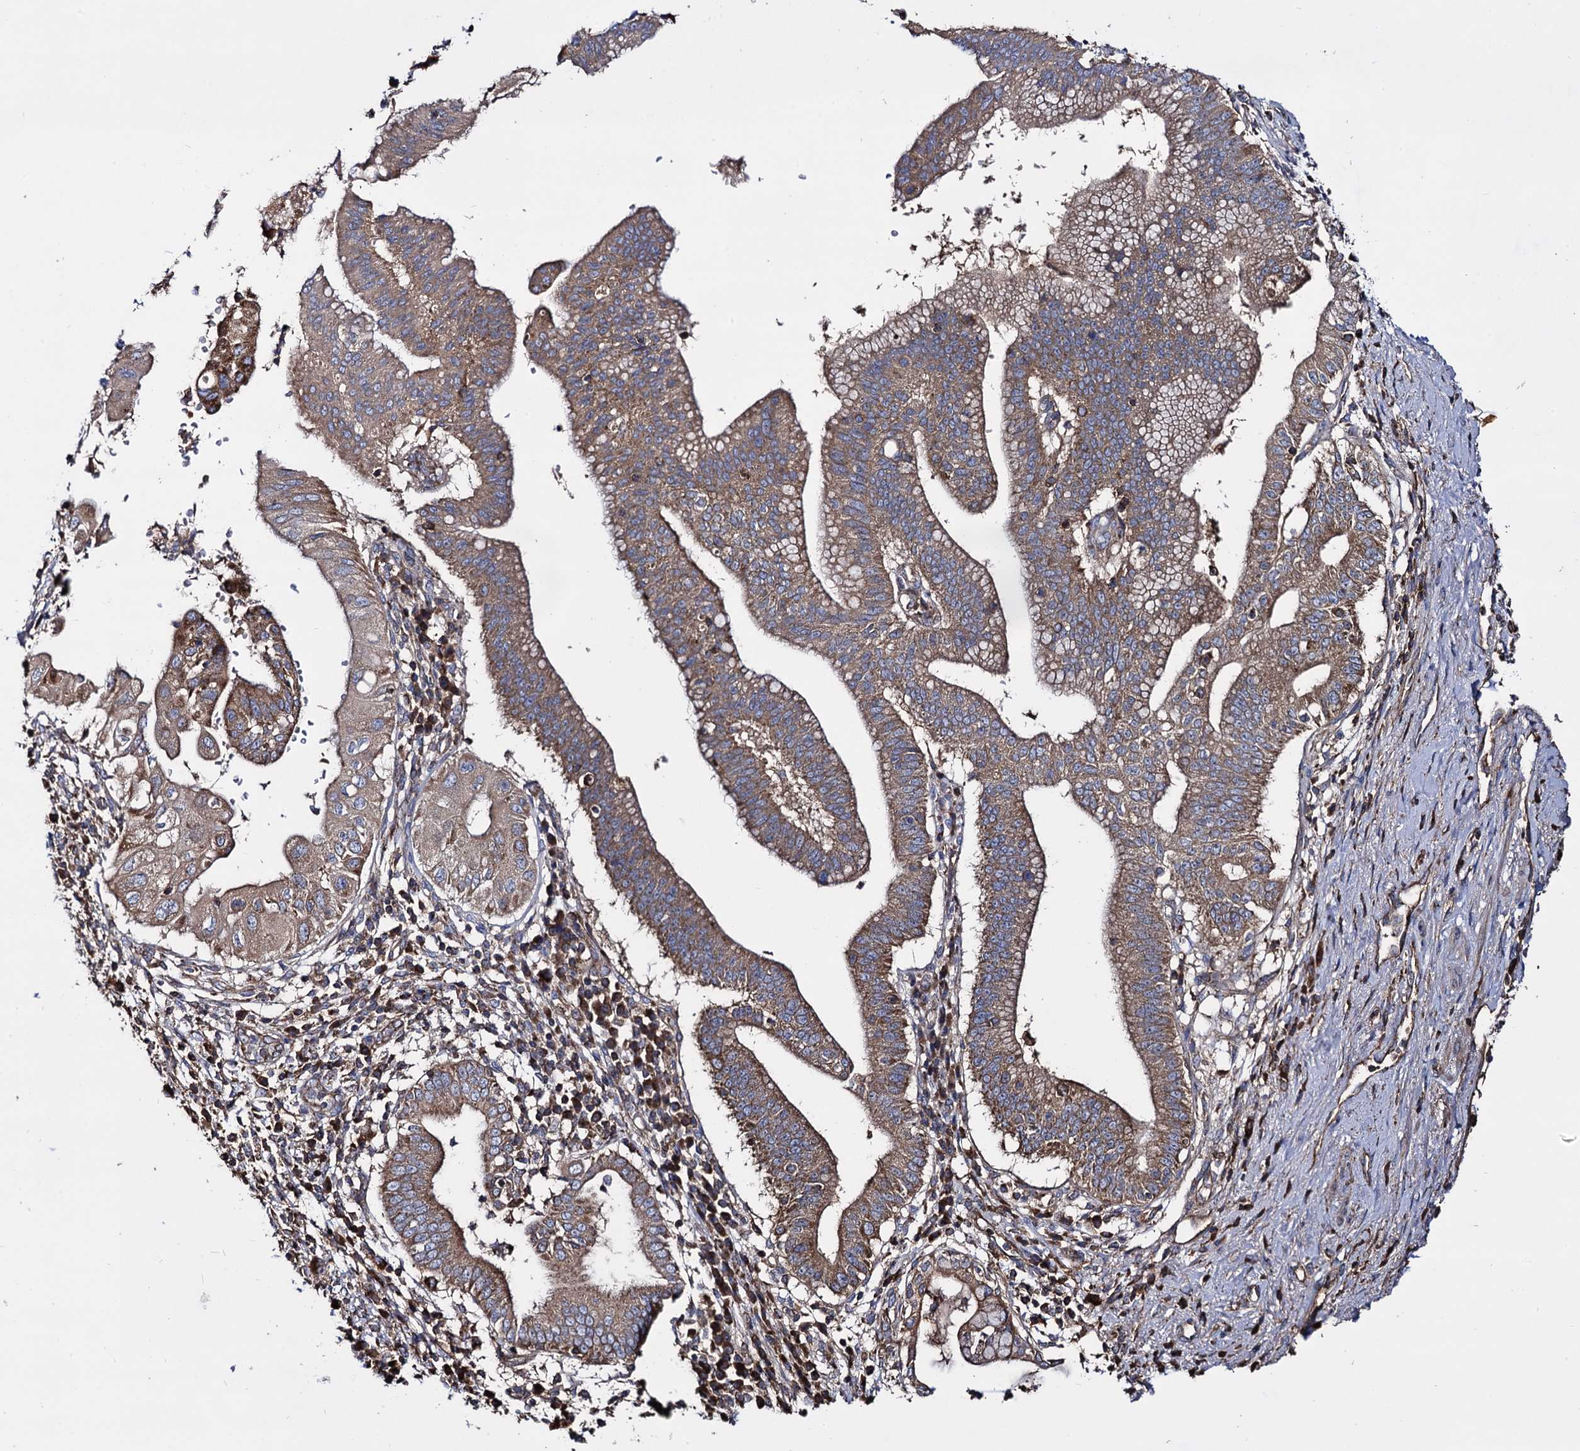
{"staining": {"intensity": "moderate", "quantity": ">75%", "location": "cytoplasmic/membranous"}, "tissue": "pancreatic cancer", "cell_type": "Tumor cells", "image_type": "cancer", "snomed": [{"axis": "morphology", "description": "Adenocarcinoma, NOS"}, {"axis": "topography", "description": "Pancreas"}], "caption": "This photomicrograph reveals immunohistochemistry staining of pancreatic adenocarcinoma, with medium moderate cytoplasmic/membranous staining in about >75% of tumor cells.", "gene": "IQCH", "patient": {"sex": "male", "age": 68}}